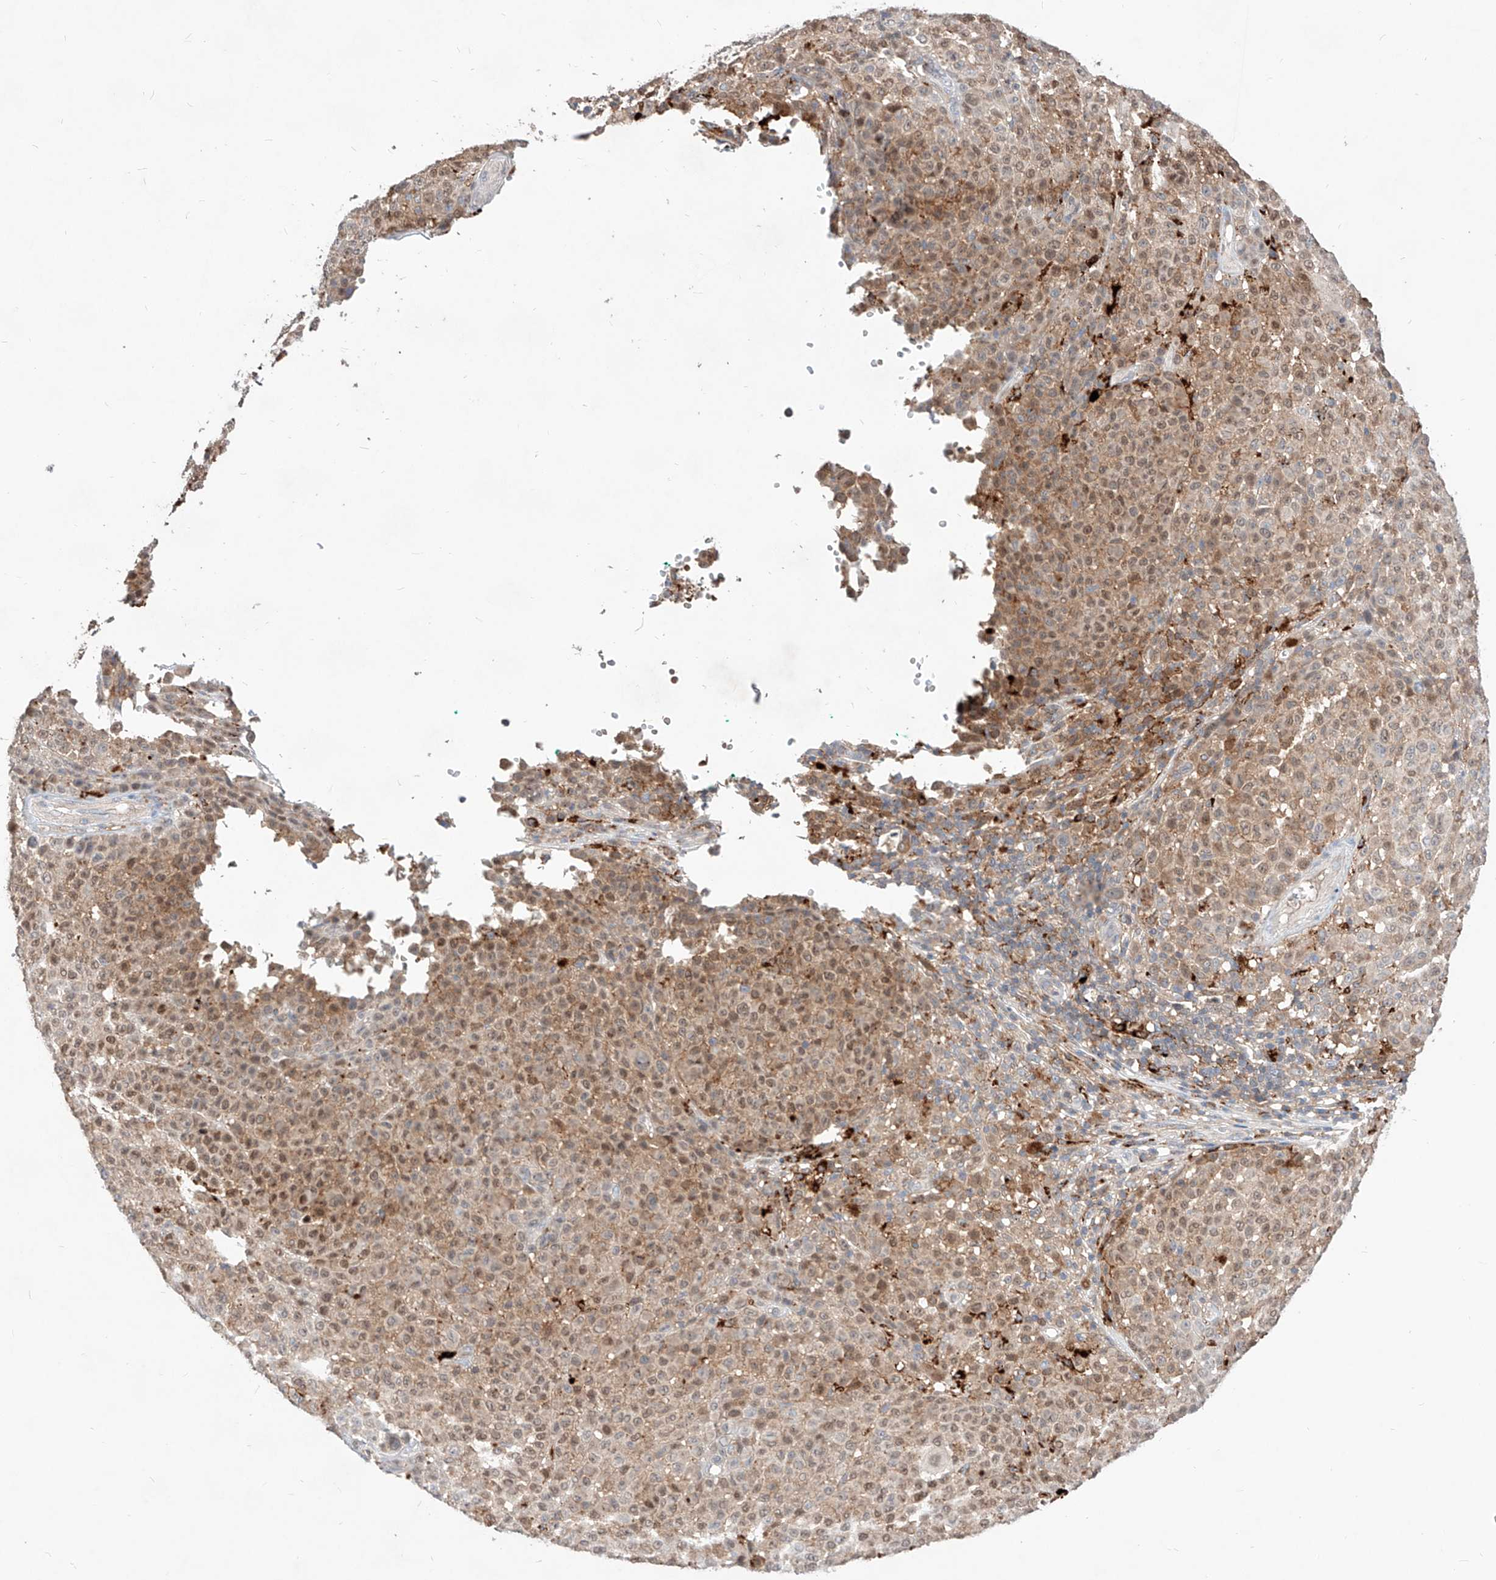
{"staining": {"intensity": "moderate", "quantity": ">75%", "location": "nuclear"}, "tissue": "melanoma", "cell_type": "Tumor cells", "image_type": "cancer", "snomed": [{"axis": "morphology", "description": "Malignant melanoma, NOS"}, {"axis": "topography", "description": "Skin"}], "caption": "IHC staining of melanoma, which shows medium levels of moderate nuclear staining in about >75% of tumor cells indicating moderate nuclear protein expression. The staining was performed using DAB (3,3'-diaminobenzidine) (brown) for protein detection and nuclei were counterstained in hematoxylin (blue).", "gene": "TSNAX", "patient": {"sex": "female", "age": 94}}